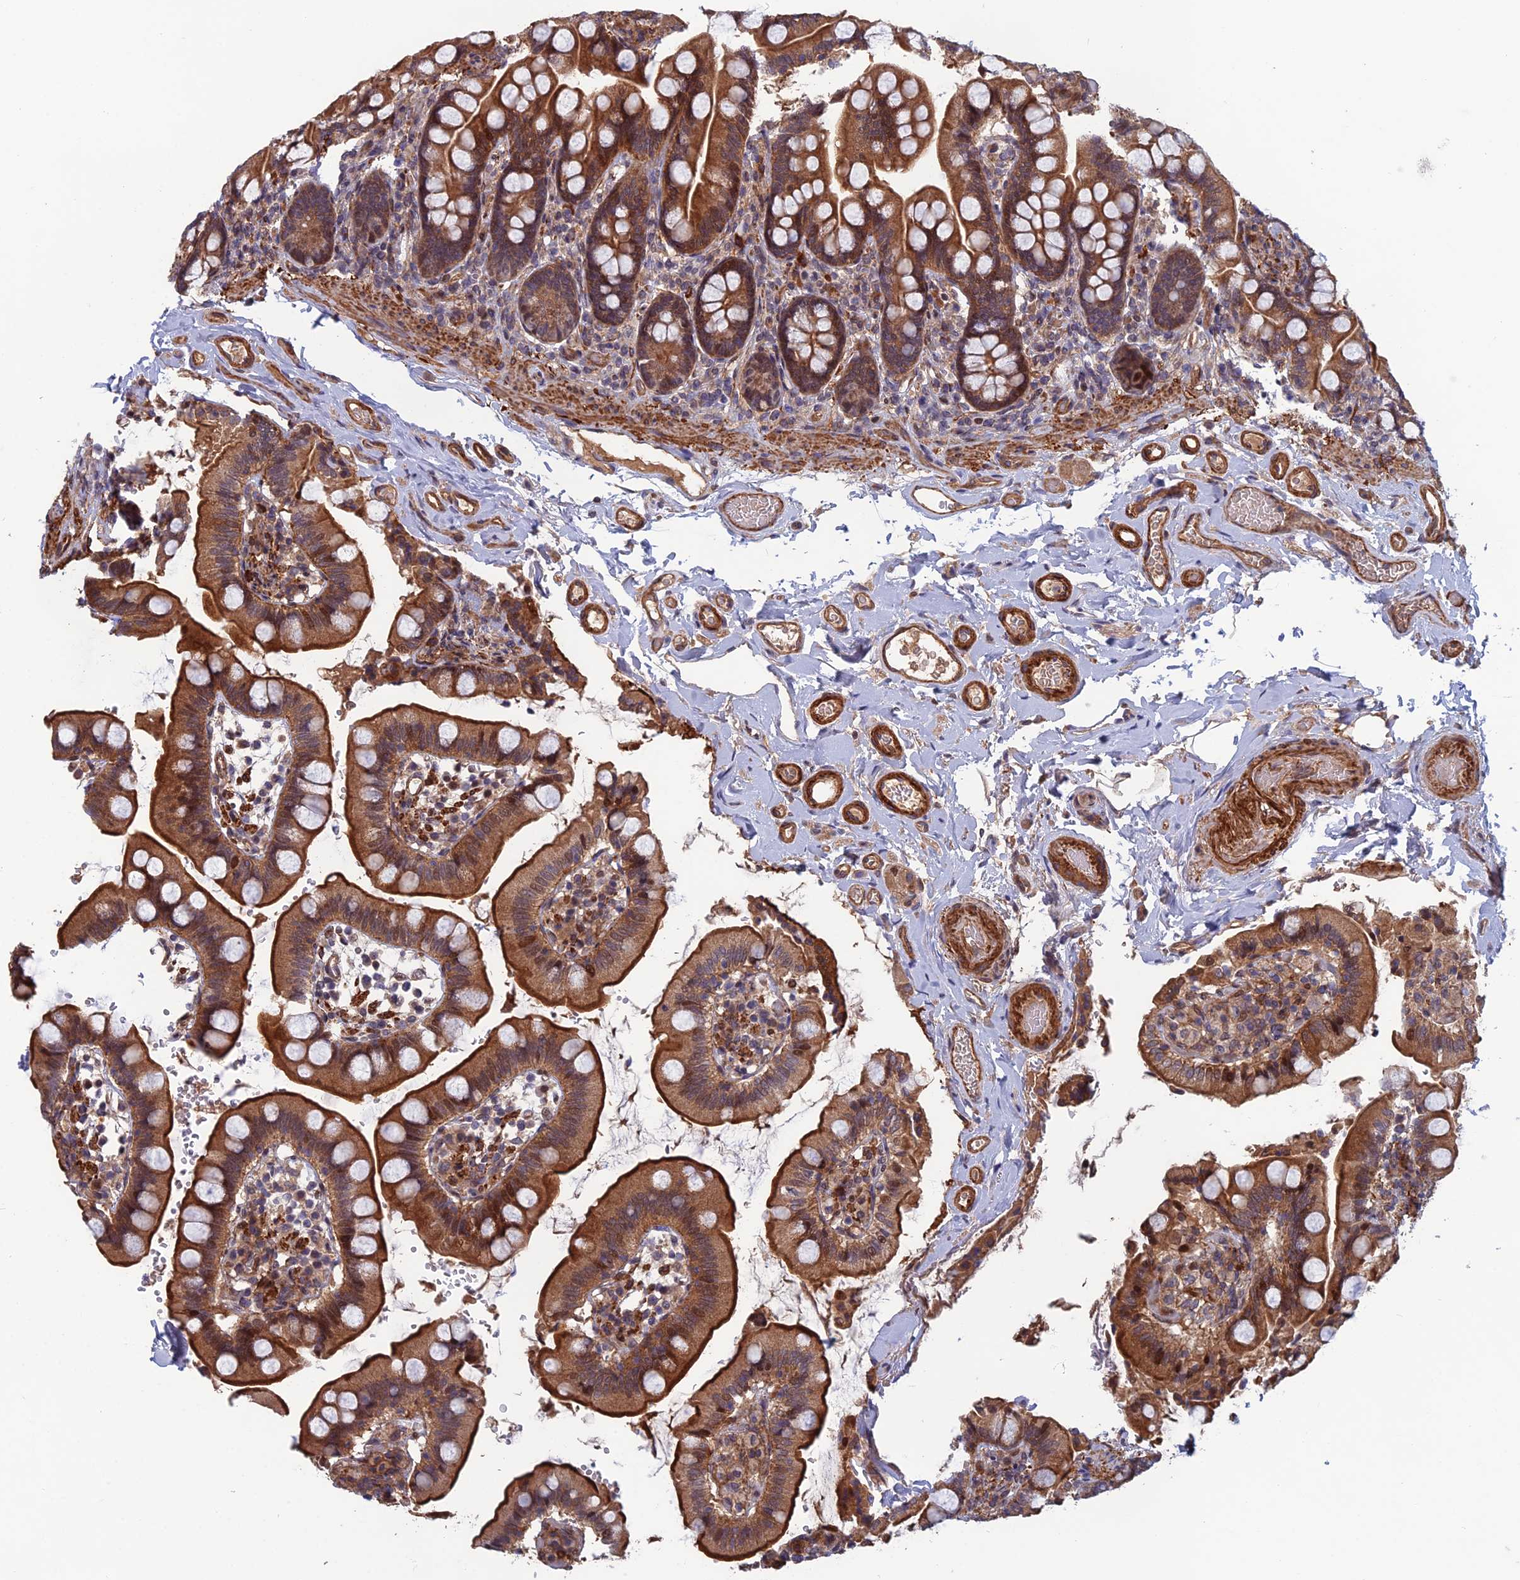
{"staining": {"intensity": "strong", "quantity": "25%-75%", "location": "cytoplasmic/membranous,nuclear"}, "tissue": "small intestine", "cell_type": "Glandular cells", "image_type": "normal", "snomed": [{"axis": "morphology", "description": "Normal tissue, NOS"}, {"axis": "topography", "description": "Small intestine"}], "caption": "The immunohistochemical stain highlights strong cytoplasmic/membranous,nuclear staining in glandular cells of unremarkable small intestine. The protein of interest is shown in brown color, while the nuclei are stained blue.", "gene": "CCDC183", "patient": {"sex": "female", "age": 64}}